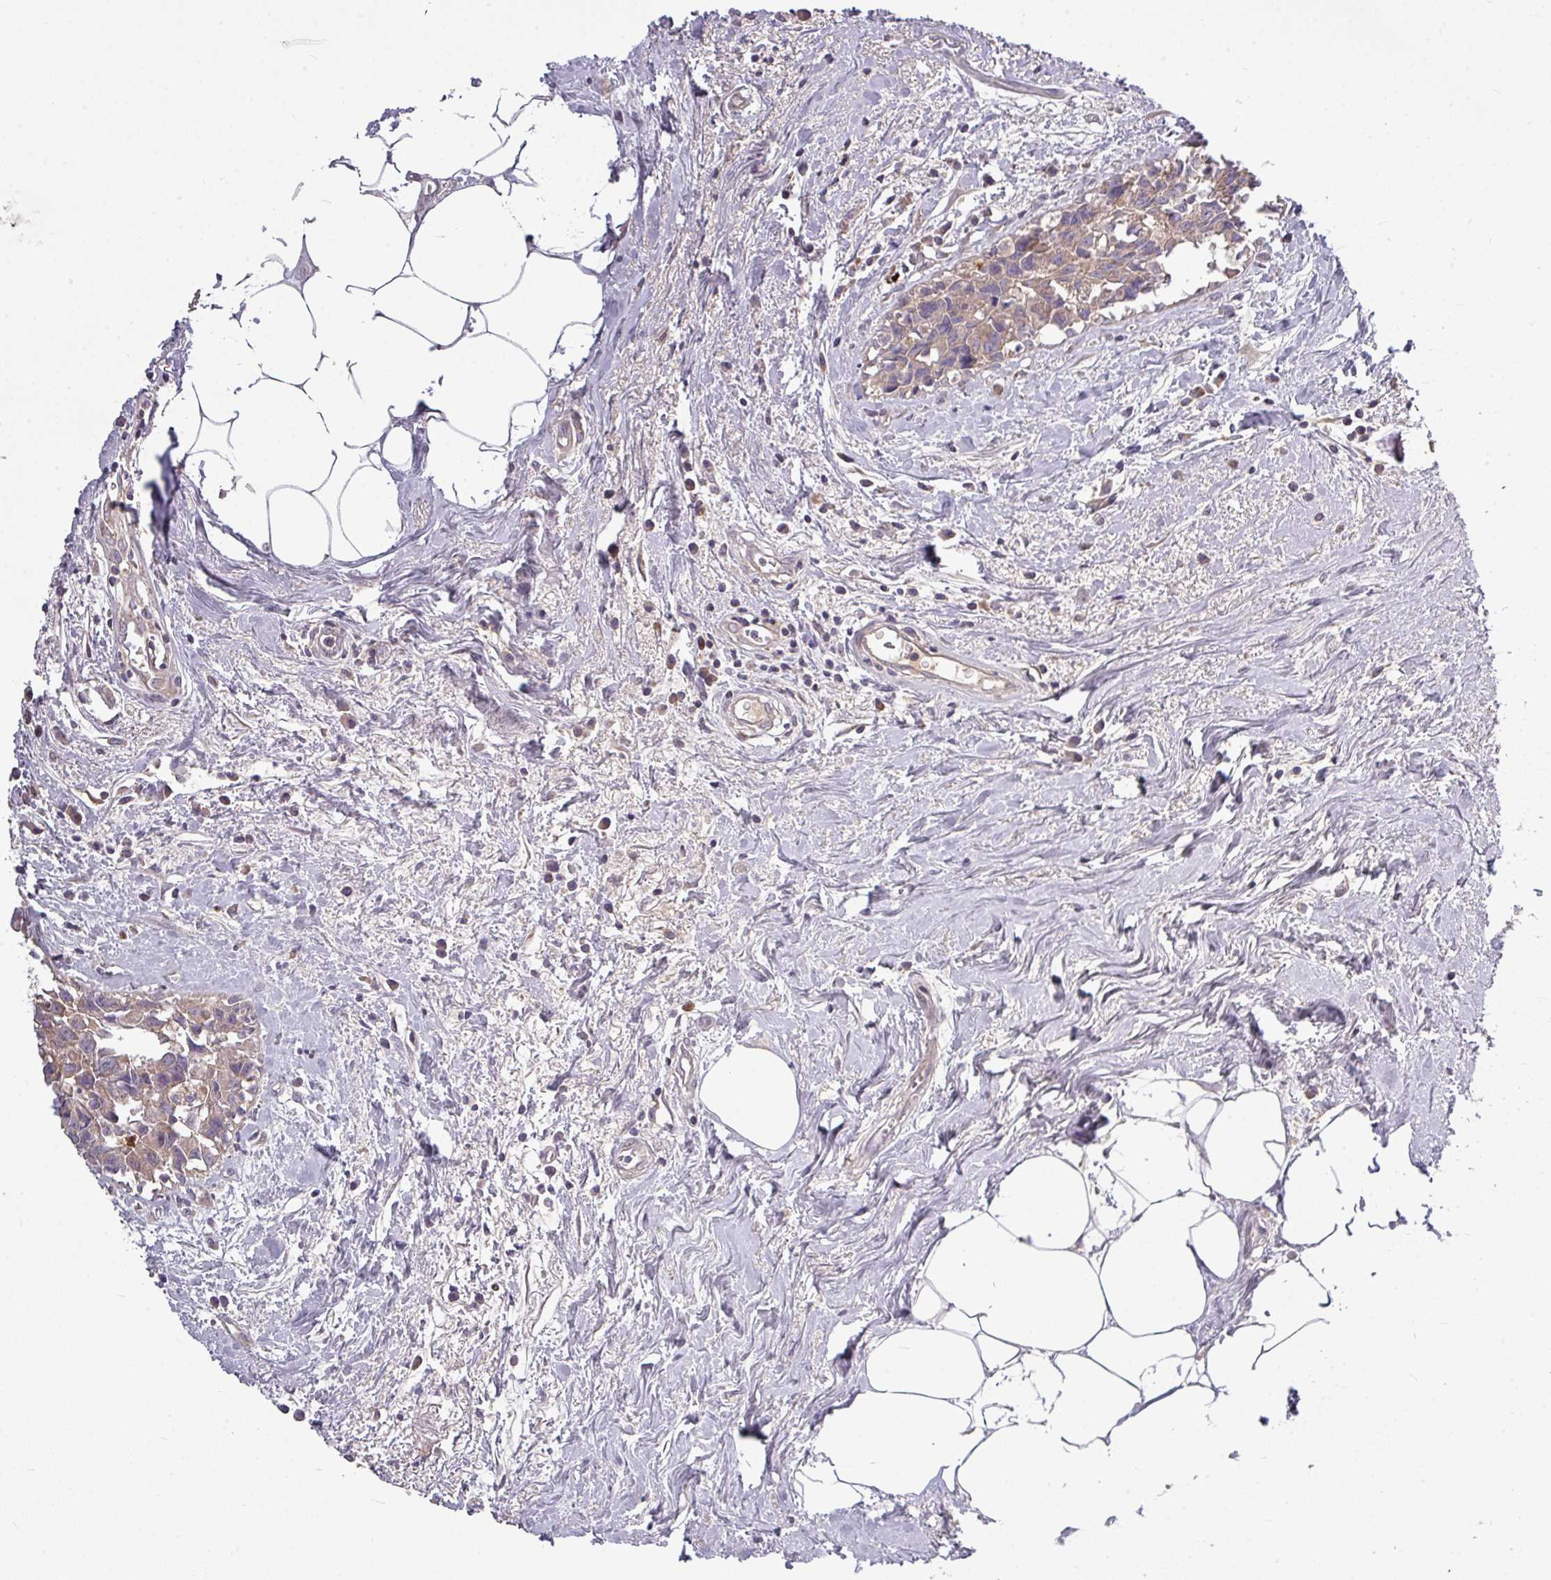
{"staining": {"intensity": "weak", "quantity": "<25%", "location": "cytoplasmic/membranous"}, "tissue": "breast cancer", "cell_type": "Tumor cells", "image_type": "cancer", "snomed": [{"axis": "morphology", "description": "Carcinoma, NOS"}, {"axis": "topography", "description": "Breast"}], "caption": "This is an immunohistochemistry micrograph of breast carcinoma. There is no positivity in tumor cells.", "gene": "PAPLN", "patient": {"sex": "female", "age": 60}}